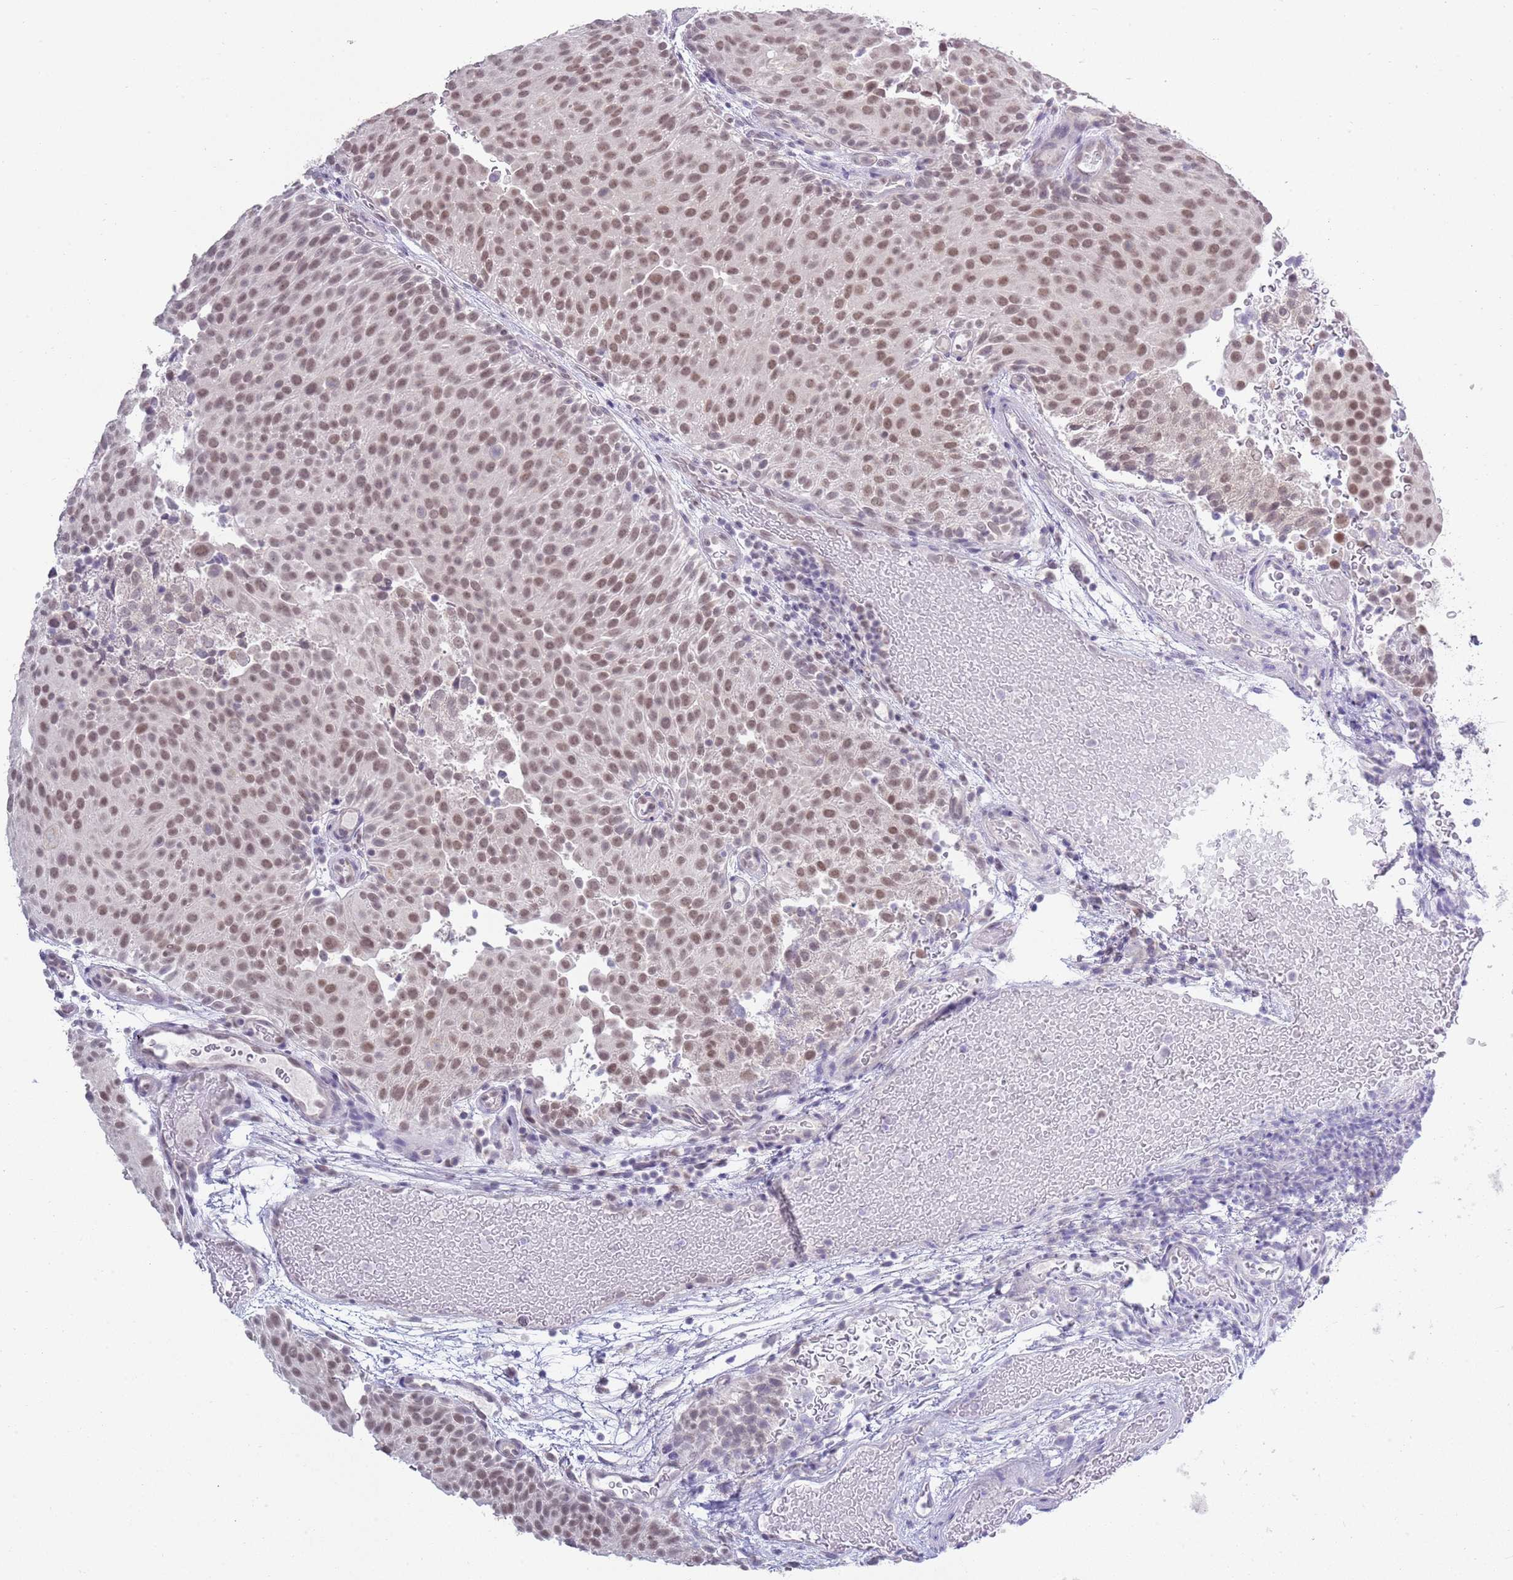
{"staining": {"intensity": "moderate", "quantity": ">75%", "location": "nuclear"}, "tissue": "urothelial cancer", "cell_type": "Tumor cells", "image_type": "cancer", "snomed": [{"axis": "morphology", "description": "Urothelial carcinoma, Low grade"}, {"axis": "topography", "description": "Urinary bladder"}], "caption": "Immunohistochemistry staining of urothelial cancer, which displays medium levels of moderate nuclear expression in approximately >75% of tumor cells indicating moderate nuclear protein staining. The staining was performed using DAB (brown) for protein detection and nuclei were counterstained in hematoxylin (blue).", "gene": "SEPHS2", "patient": {"sex": "male", "age": 78}}